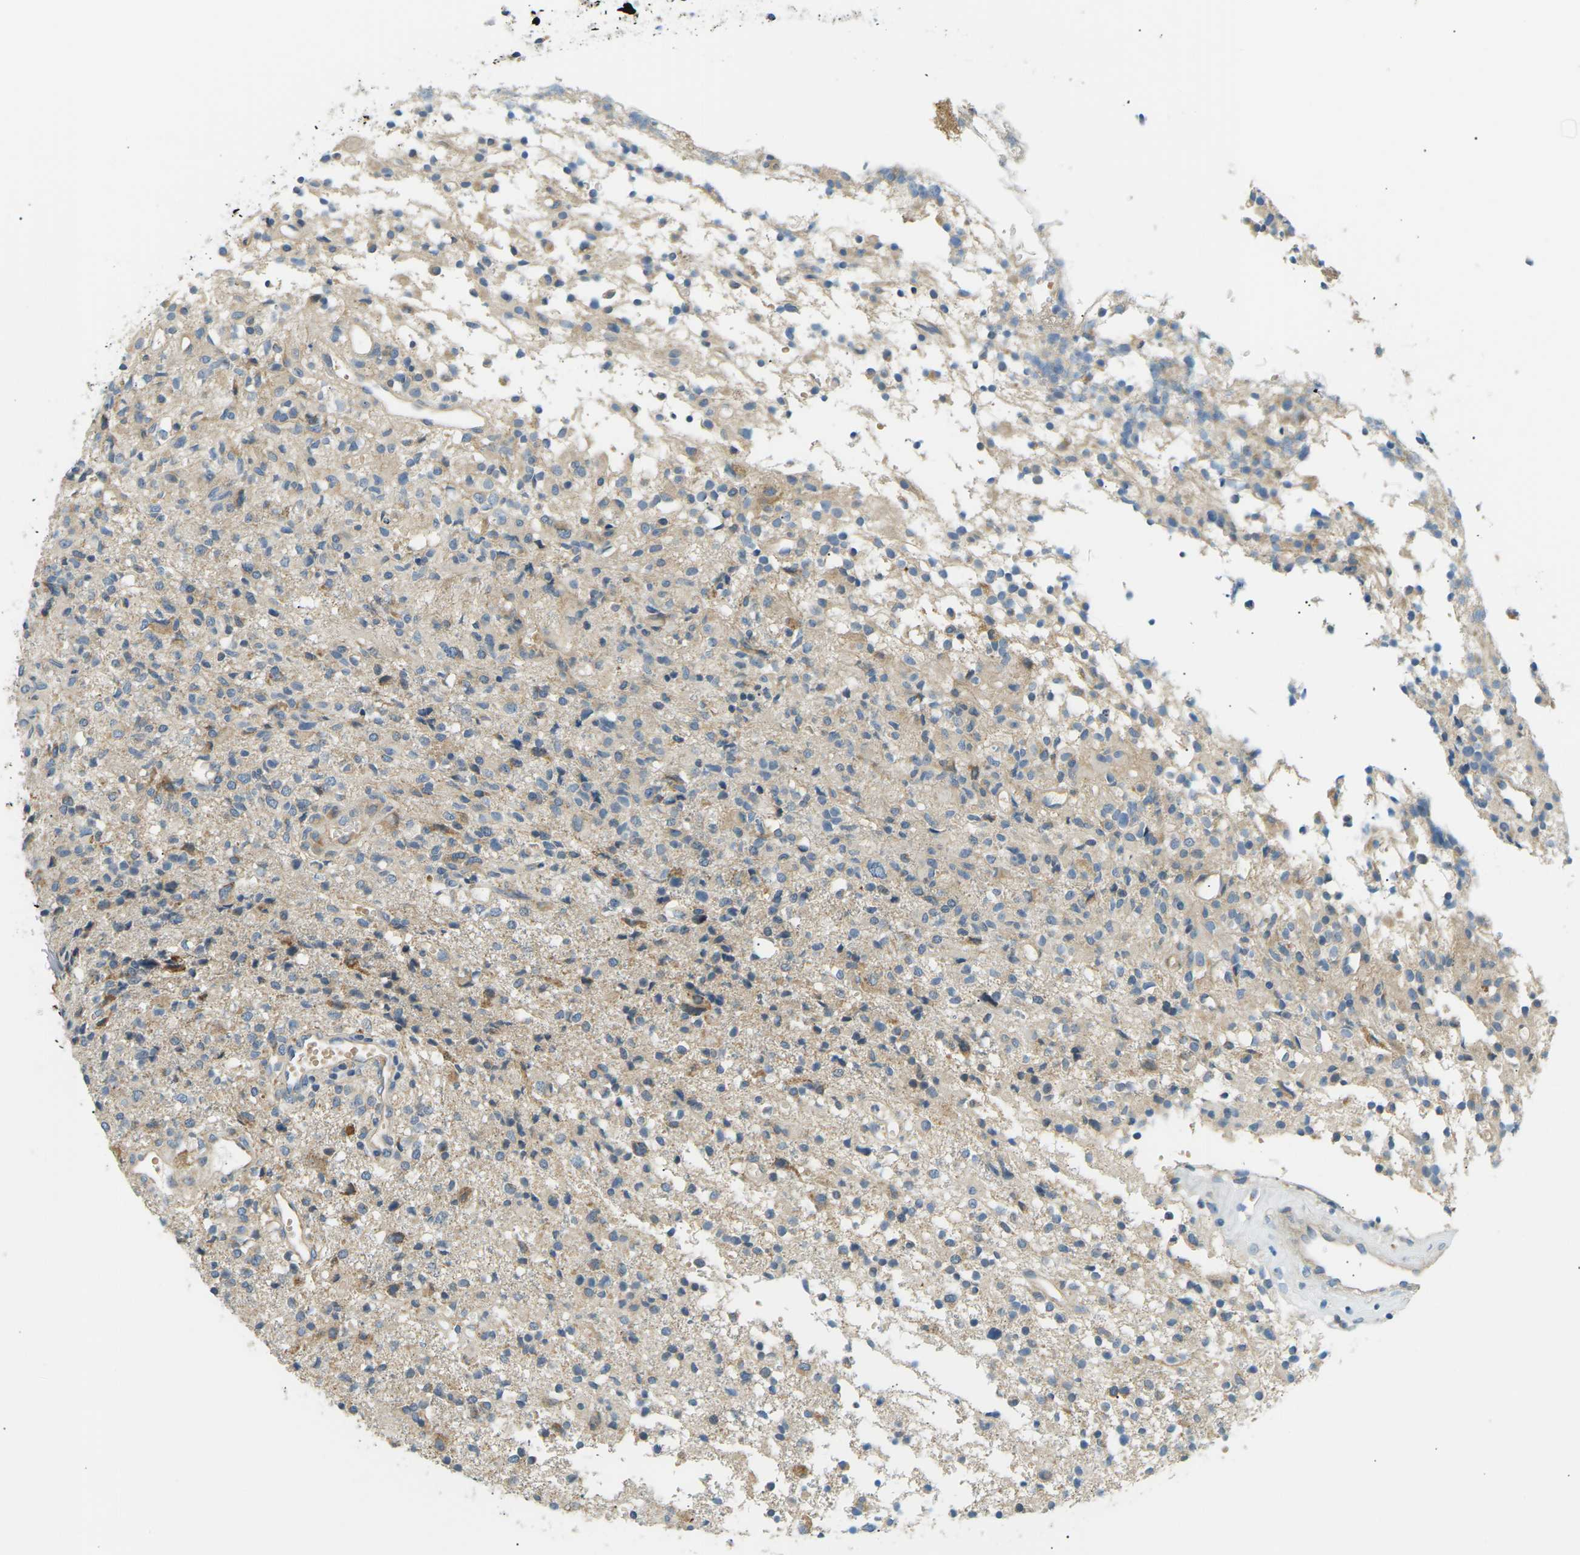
{"staining": {"intensity": "moderate", "quantity": "<25%", "location": "cytoplasmic/membranous"}, "tissue": "glioma", "cell_type": "Tumor cells", "image_type": "cancer", "snomed": [{"axis": "morphology", "description": "Glioma, malignant, High grade"}, {"axis": "topography", "description": "Brain"}], "caption": "Human glioma stained with a brown dye displays moderate cytoplasmic/membranous positive expression in approximately <25% of tumor cells.", "gene": "TBC1D8", "patient": {"sex": "female", "age": 59}}